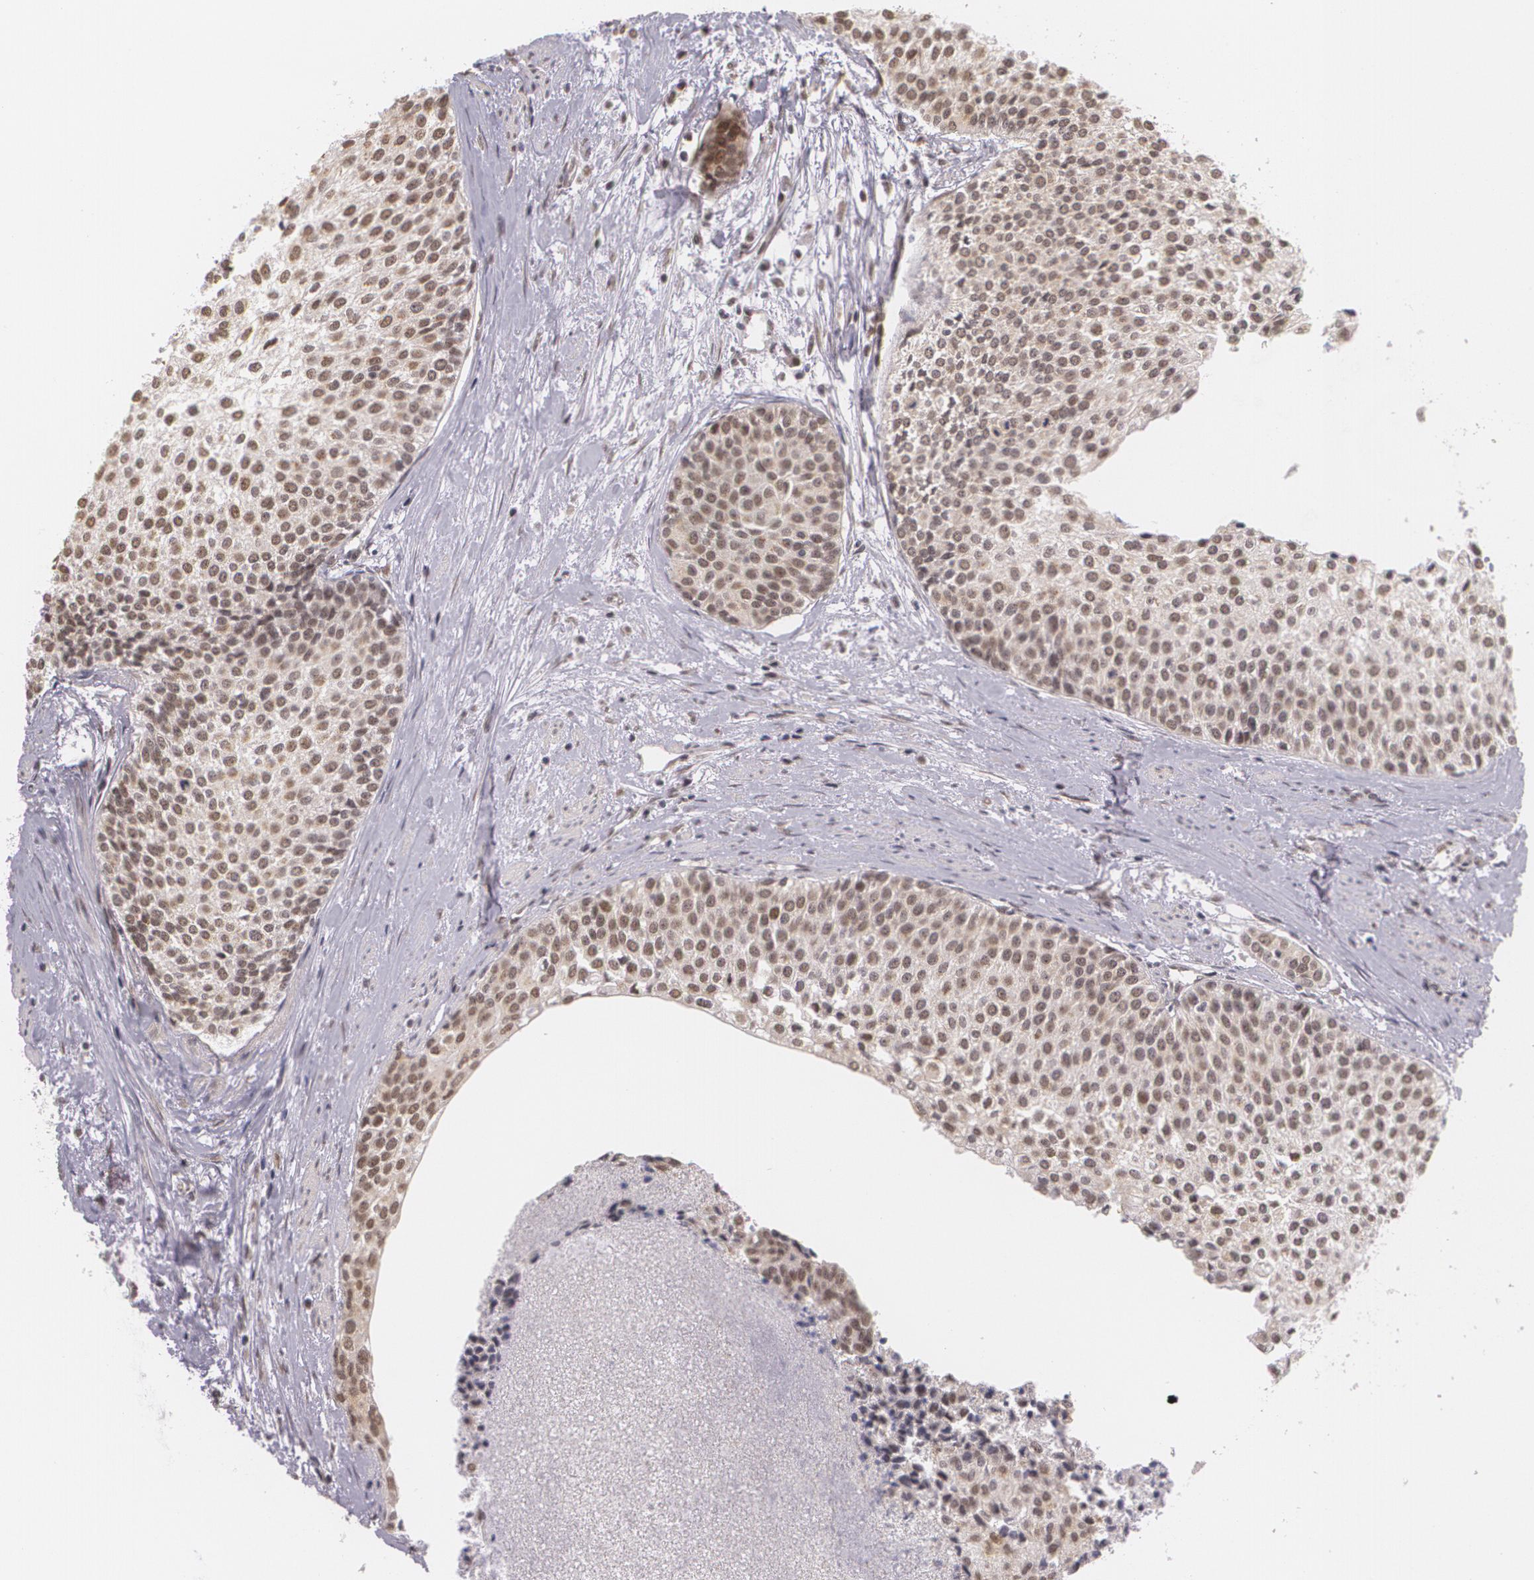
{"staining": {"intensity": "weak", "quantity": "25%-75%", "location": "nuclear"}, "tissue": "urothelial cancer", "cell_type": "Tumor cells", "image_type": "cancer", "snomed": [{"axis": "morphology", "description": "Urothelial carcinoma, Low grade"}, {"axis": "topography", "description": "Urinary bladder"}], "caption": "A low amount of weak nuclear positivity is present in approximately 25%-75% of tumor cells in low-grade urothelial carcinoma tissue.", "gene": "ALX1", "patient": {"sex": "female", "age": 73}}